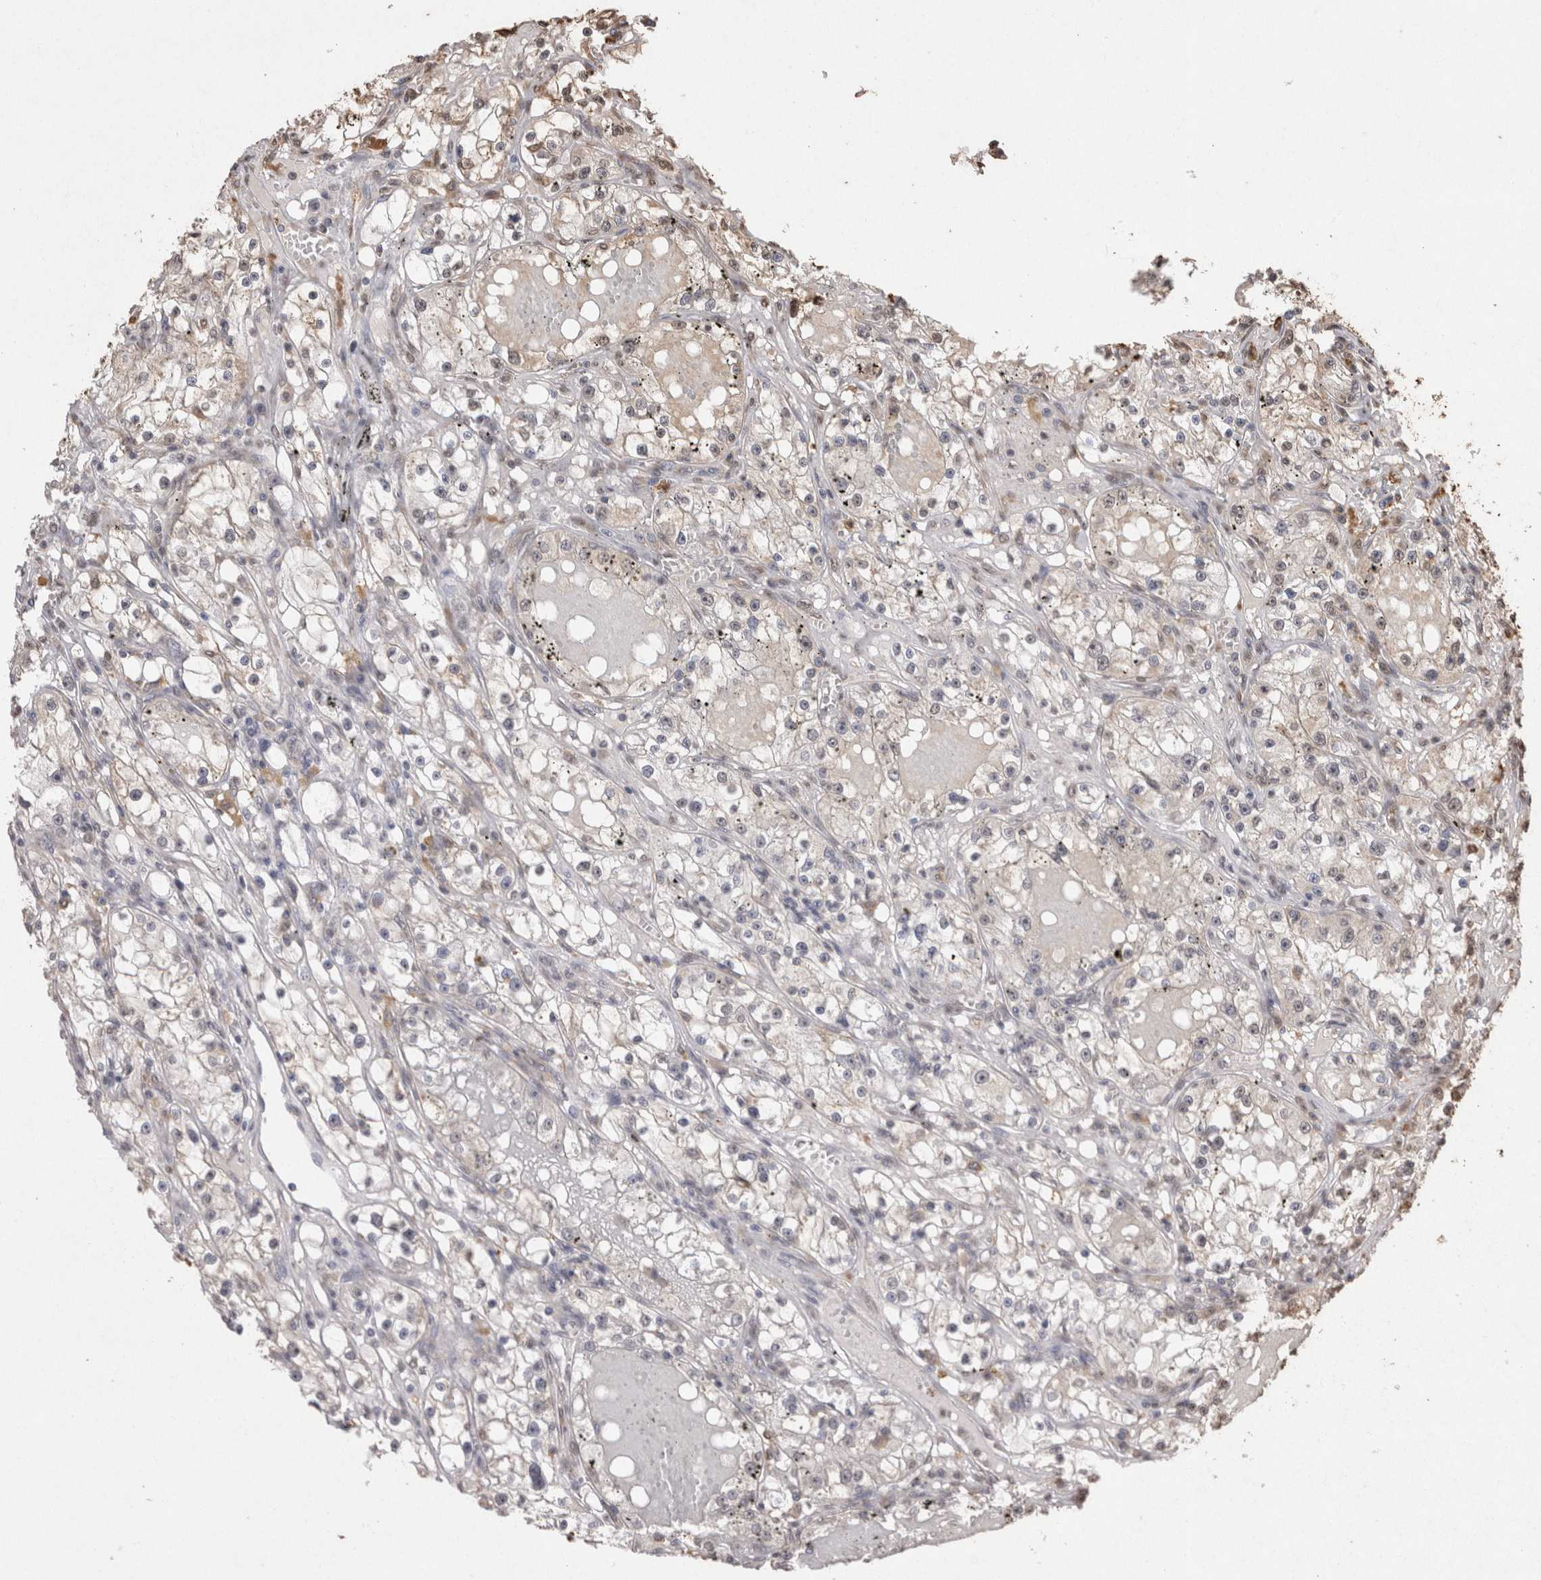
{"staining": {"intensity": "negative", "quantity": "none", "location": "none"}, "tissue": "renal cancer", "cell_type": "Tumor cells", "image_type": "cancer", "snomed": [{"axis": "morphology", "description": "Adenocarcinoma, NOS"}, {"axis": "topography", "description": "Kidney"}], "caption": "The IHC histopathology image has no significant expression in tumor cells of renal adenocarcinoma tissue. The staining was performed using DAB (3,3'-diaminobenzidine) to visualize the protein expression in brown, while the nuclei were stained in blue with hematoxylin (Magnification: 20x).", "gene": "GRK5", "patient": {"sex": "male", "age": 56}}